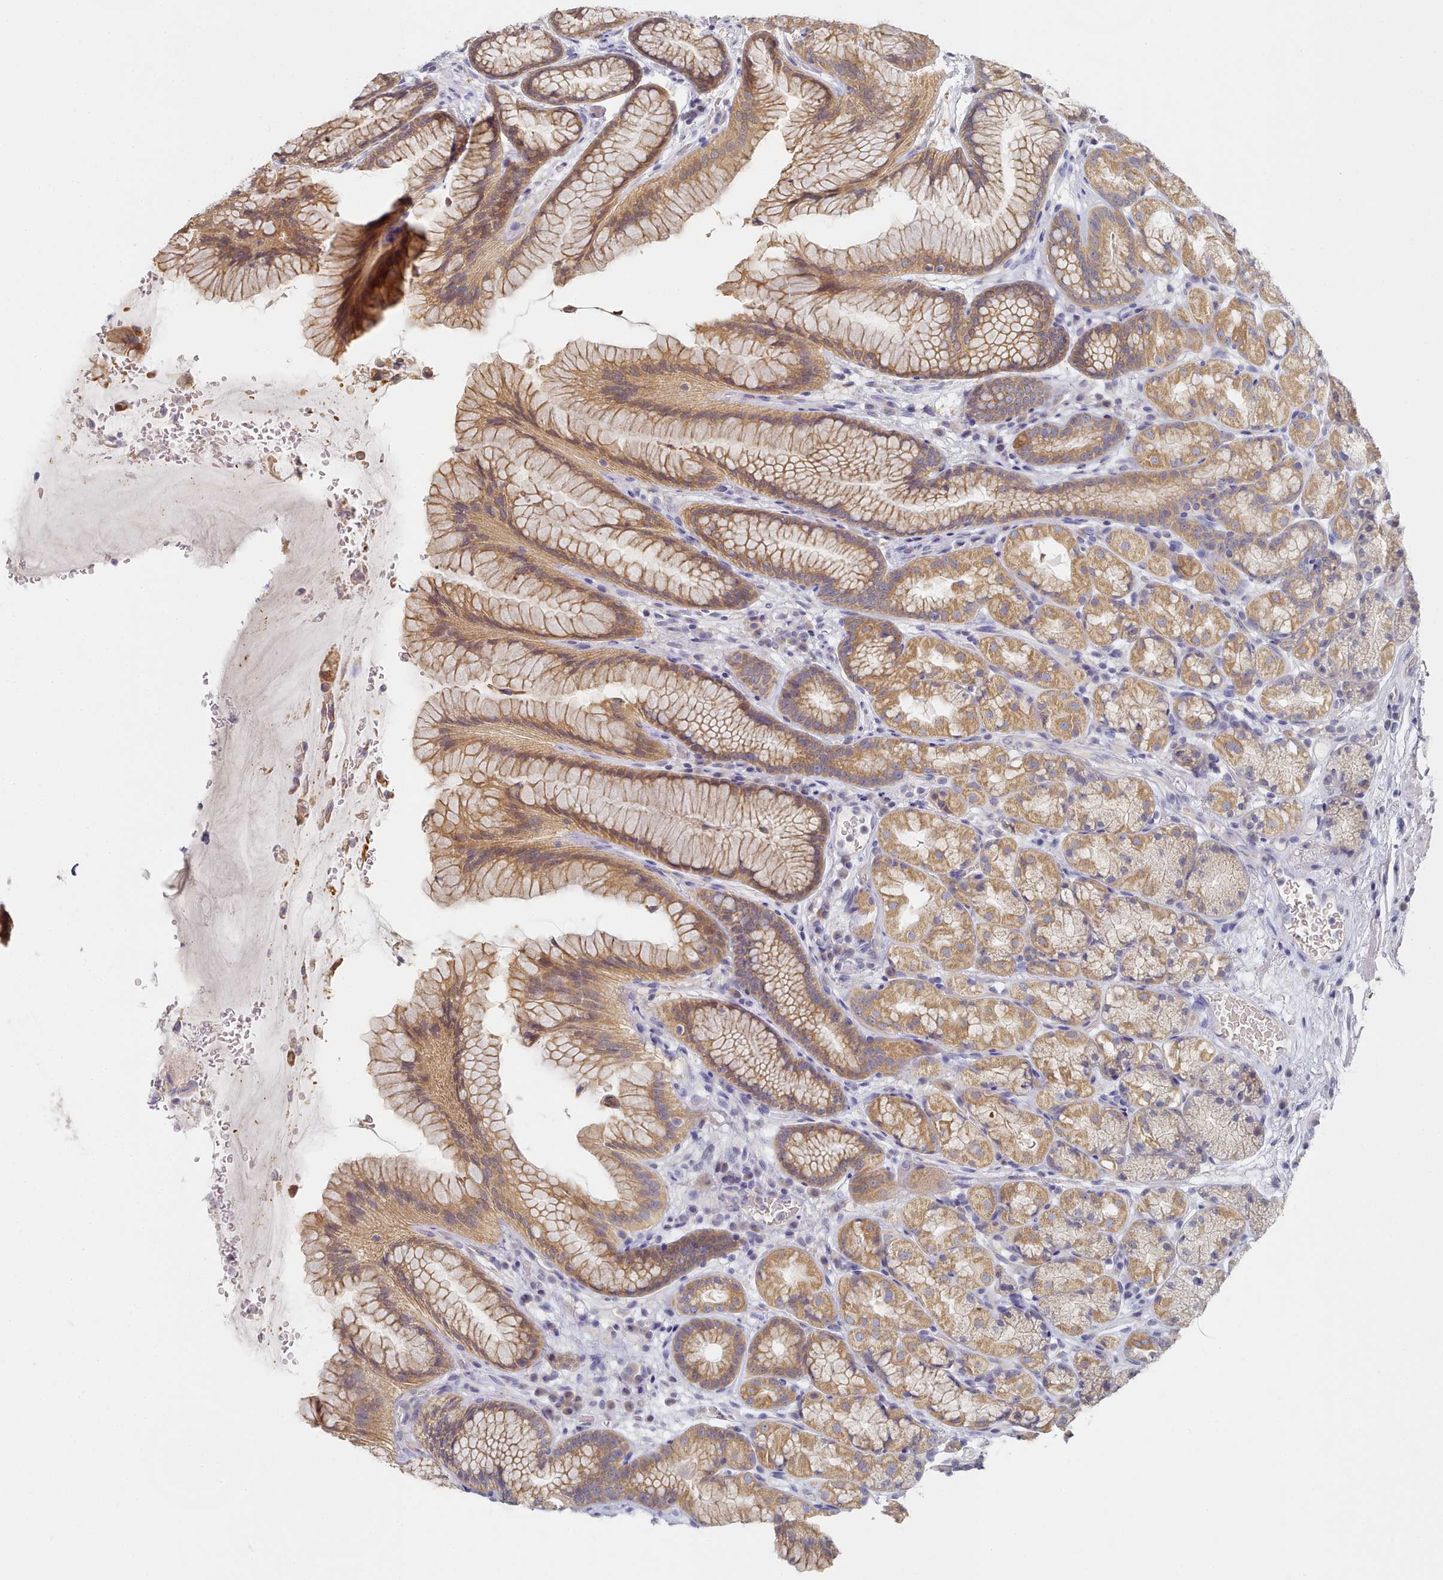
{"staining": {"intensity": "moderate", "quantity": ">75%", "location": "cytoplasmic/membranous"}, "tissue": "stomach", "cell_type": "Glandular cells", "image_type": "normal", "snomed": [{"axis": "morphology", "description": "Normal tissue, NOS"}, {"axis": "topography", "description": "Stomach"}], "caption": "Approximately >75% of glandular cells in unremarkable stomach demonstrate moderate cytoplasmic/membranous protein staining as visualized by brown immunohistochemical staining.", "gene": "TYW1B", "patient": {"sex": "male", "age": 63}}